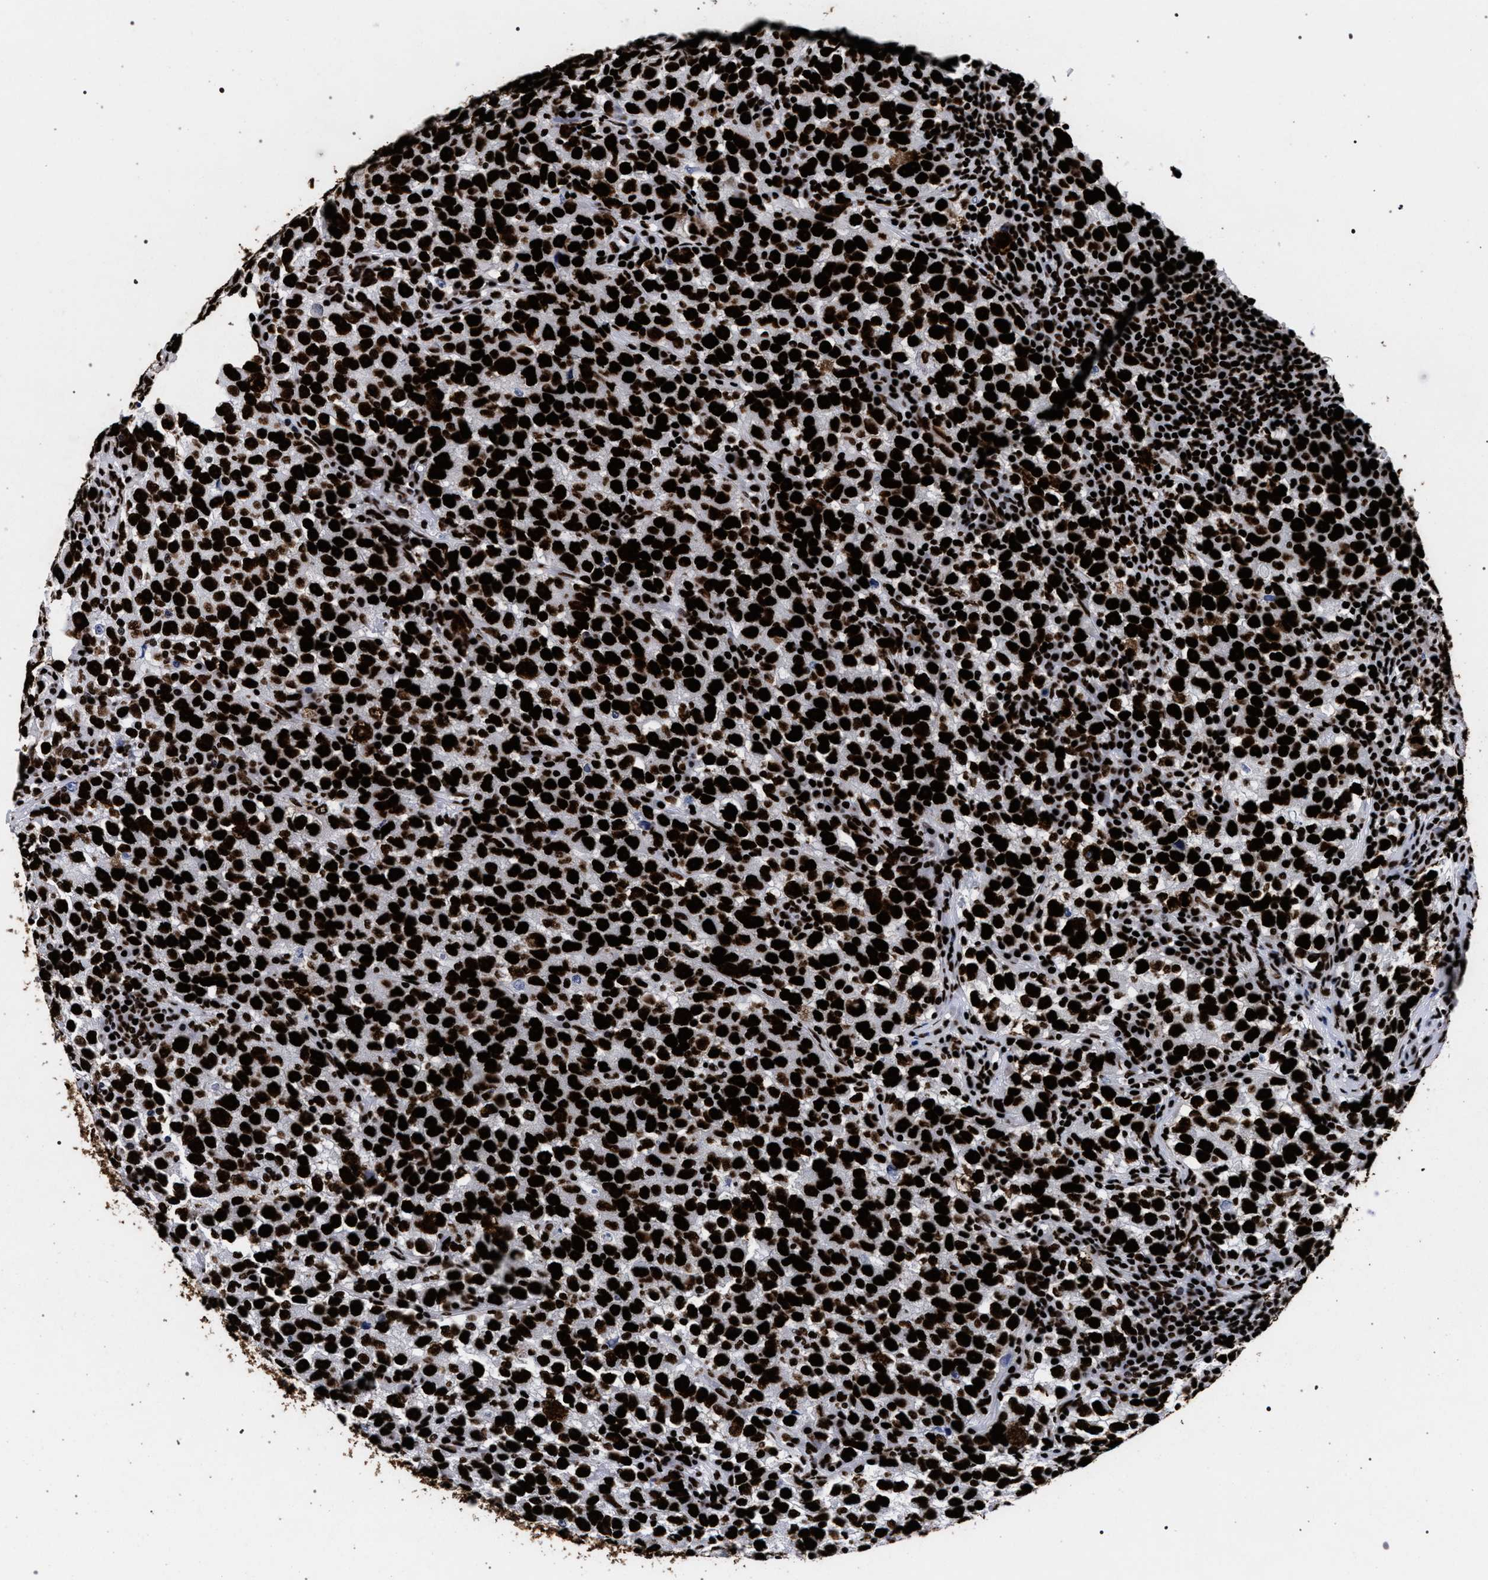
{"staining": {"intensity": "strong", "quantity": ">75%", "location": "nuclear"}, "tissue": "testis cancer", "cell_type": "Tumor cells", "image_type": "cancer", "snomed": [{"axis": "morphology", "description": "Seminoma, NOS"}, {"axis": "topography", "description": "Testis"}], "caption": "An immunohistochemistry image of tumor tissue is shown. Protein staining in brown shows strong nuclear positivity in testis seminoma within tumor cells.", "gene": "HNRNPA1", "patient": {"sex": "male", "age": 22}}